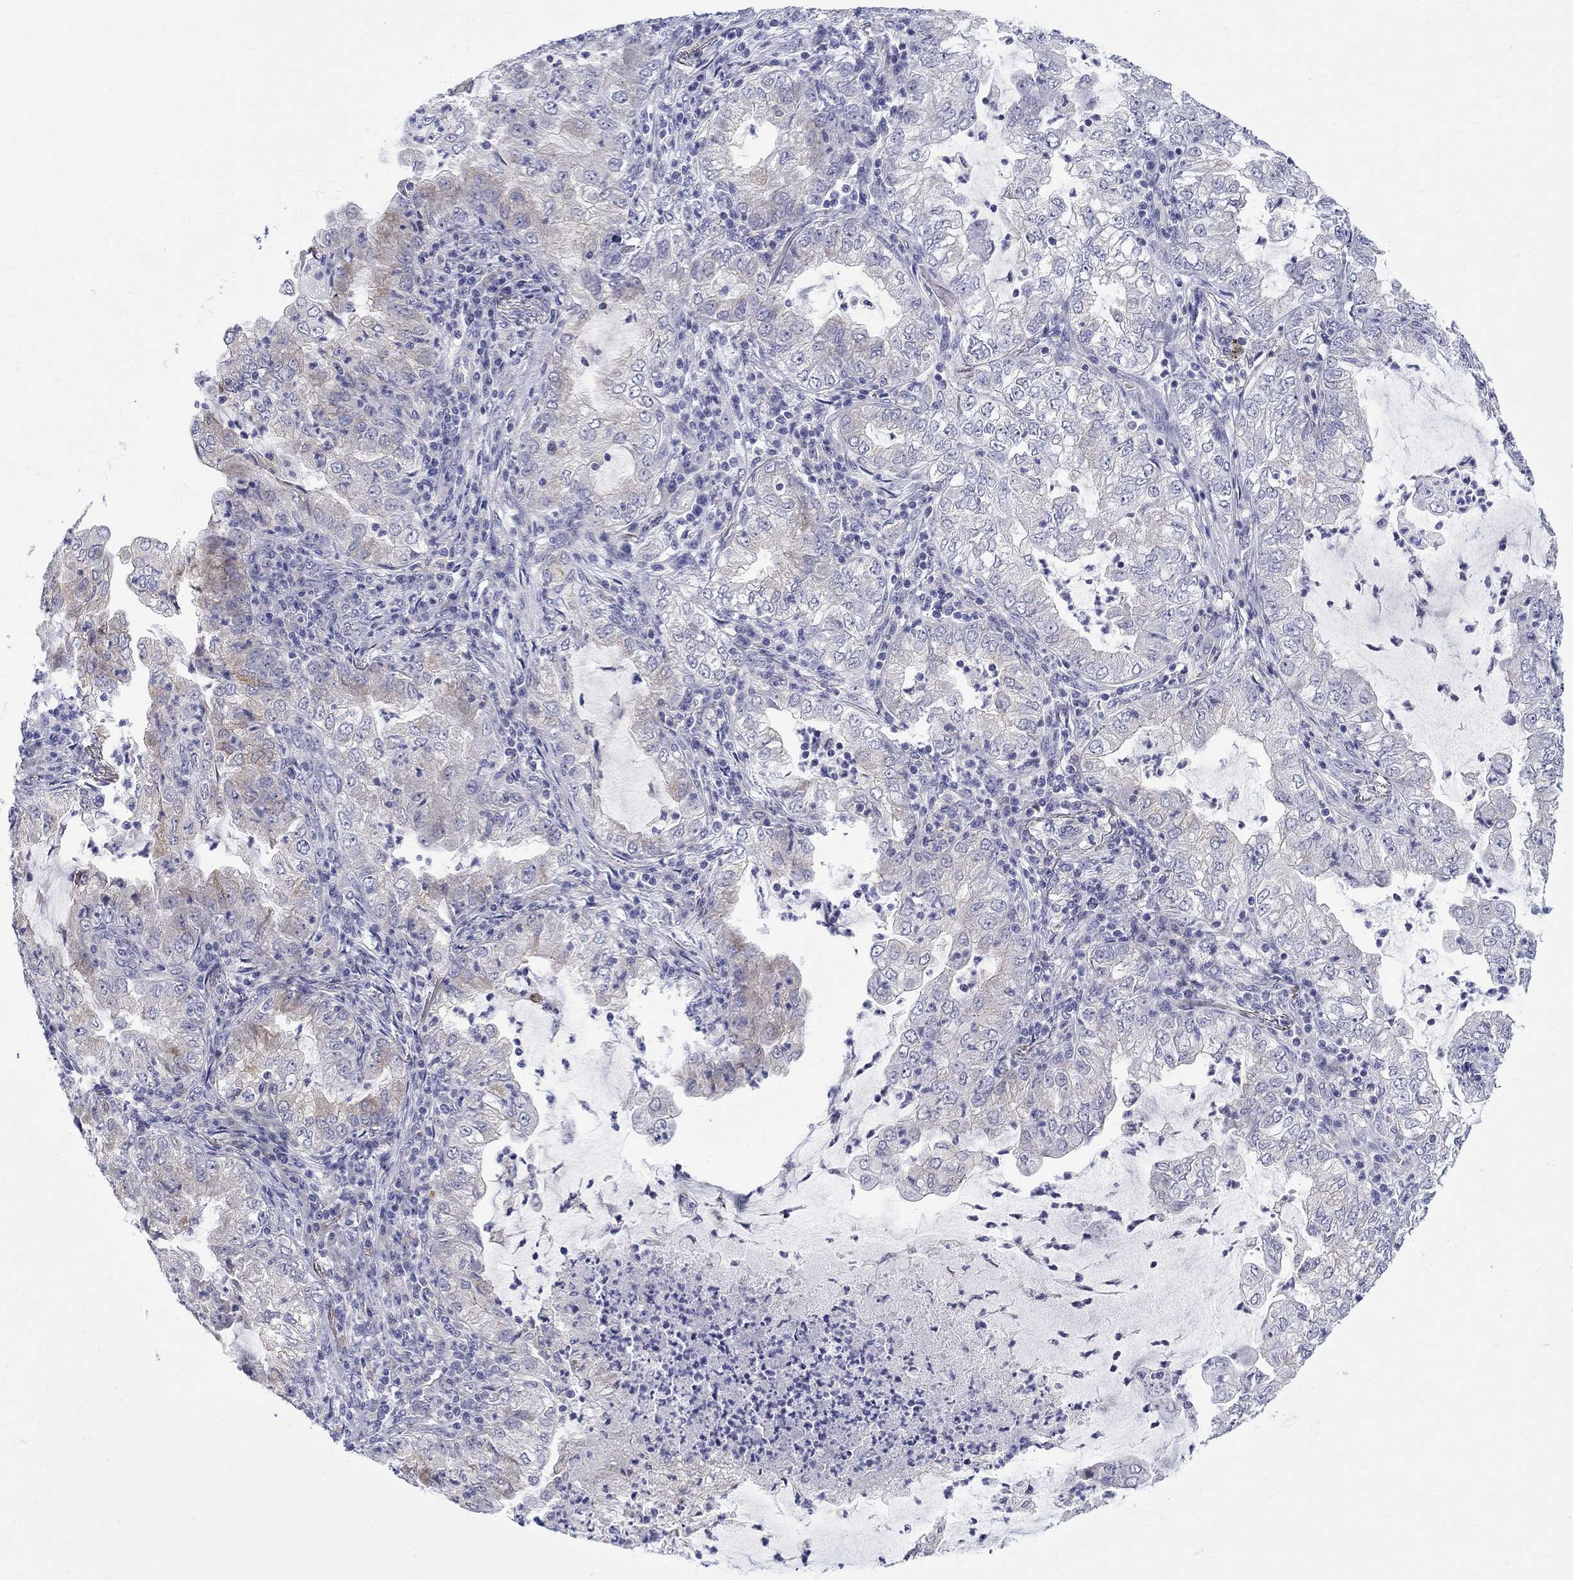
{"staining": {"intensity": "negative", "quantity": "none", "location": "none"}, "tissue": "lung cancer", "cell_type": "Tumor cells", "image_type": "cancer", "snomed": [{"axis": "morphology", "description": "Adenocarcinoma, NOS"}, {"axis": "topography", "description": "Lung"}], "caption": "A high-resolution micrograph shows IHC staining of adenocarcinoma (lung), which shows no significant staining in tumor cells. The staining is performed using DAB (3,3'-diaminobenzidine) brown chromogen with nuclei counter-stained in using hematoxylin.", "gene": "QRFPR", "patient": {"sex": "female", "age": 73}}